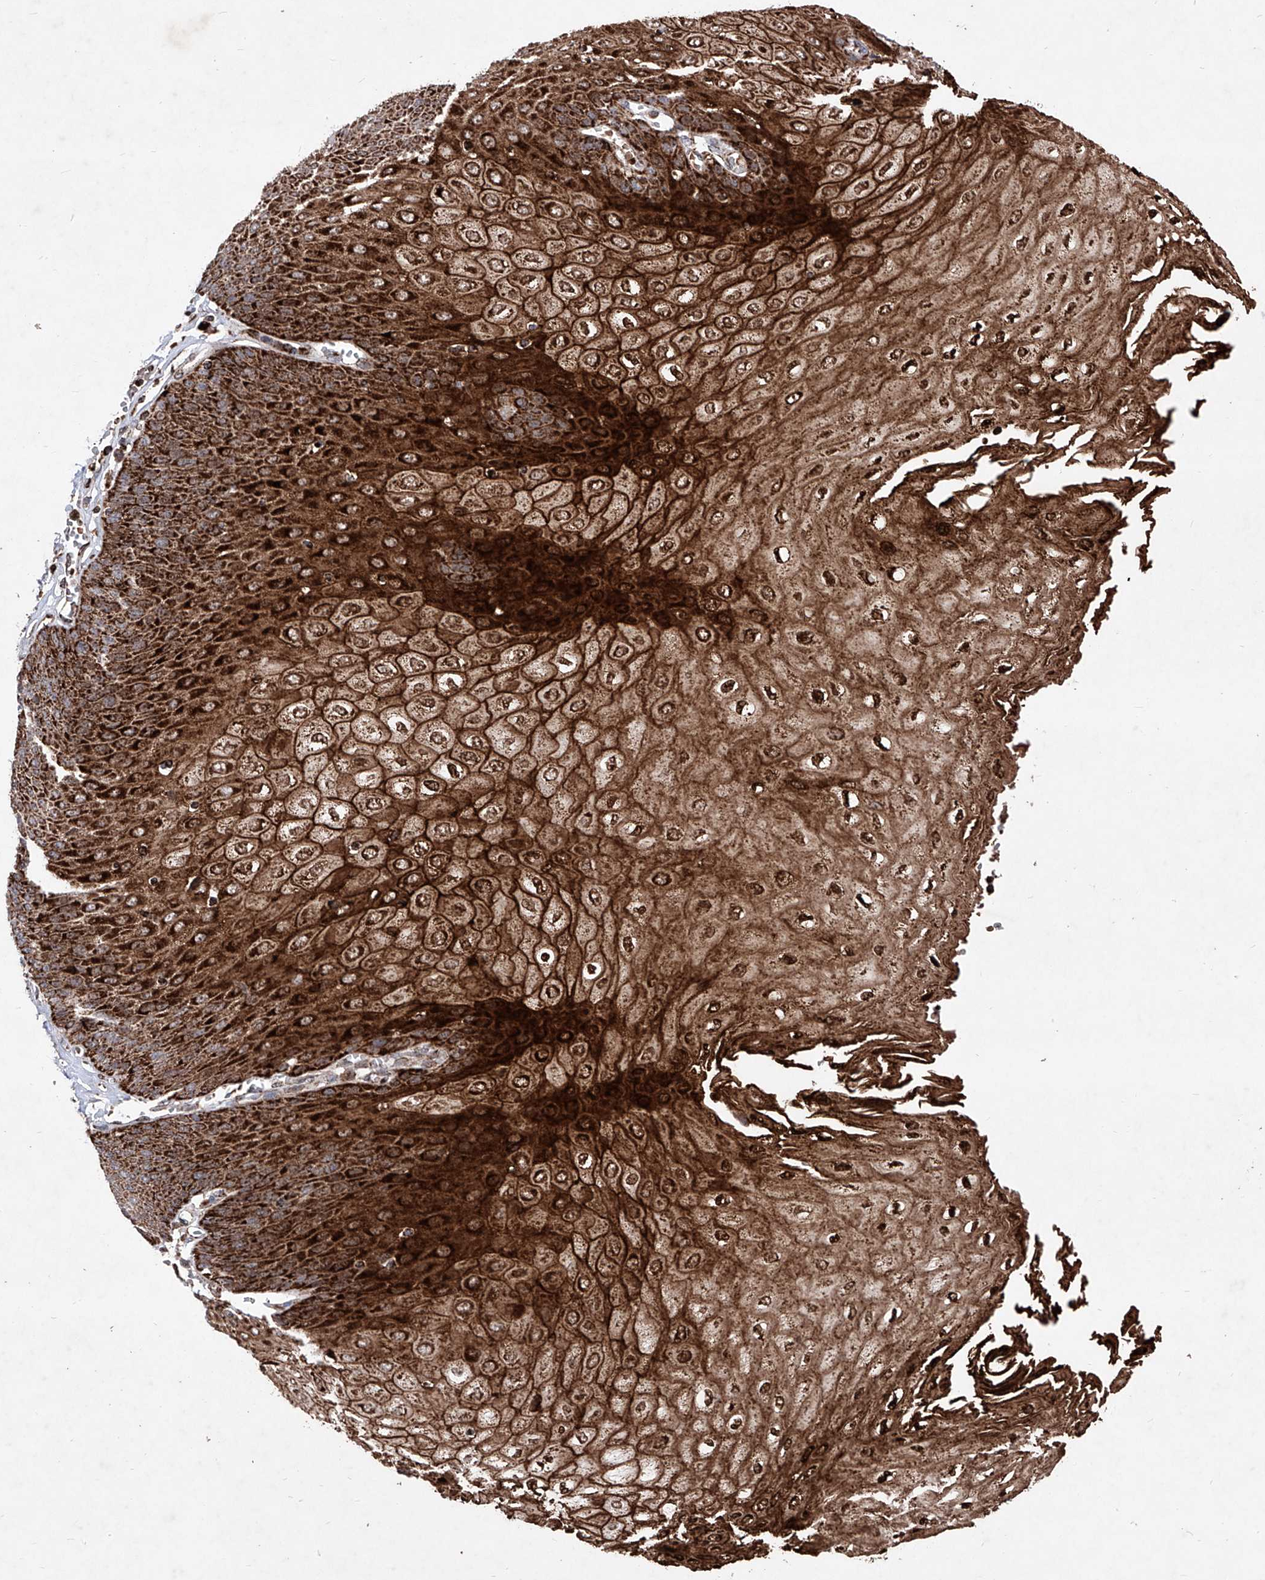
{"staining": {"intensity": "strong", "quantity": ">75%", "location": "cytoplasmic/membranous"}, "tissue": "esophagus", "cell_type": "Squamous epithelial cells", "image_type": "normal", "snomed": [{"axis": "morphology", "description": "Normal tissue, NOS"}, {"axis": "topography", "description": "Esophagus"}], "caption": "Protein positivity by IHC displays strong cytoplasmic/membranous positivity in approximately >75% of squamous epithelial cells in normal esophagus.", "gene": "SEMA6A", "patient": {"sex": "male", "age": 60}}